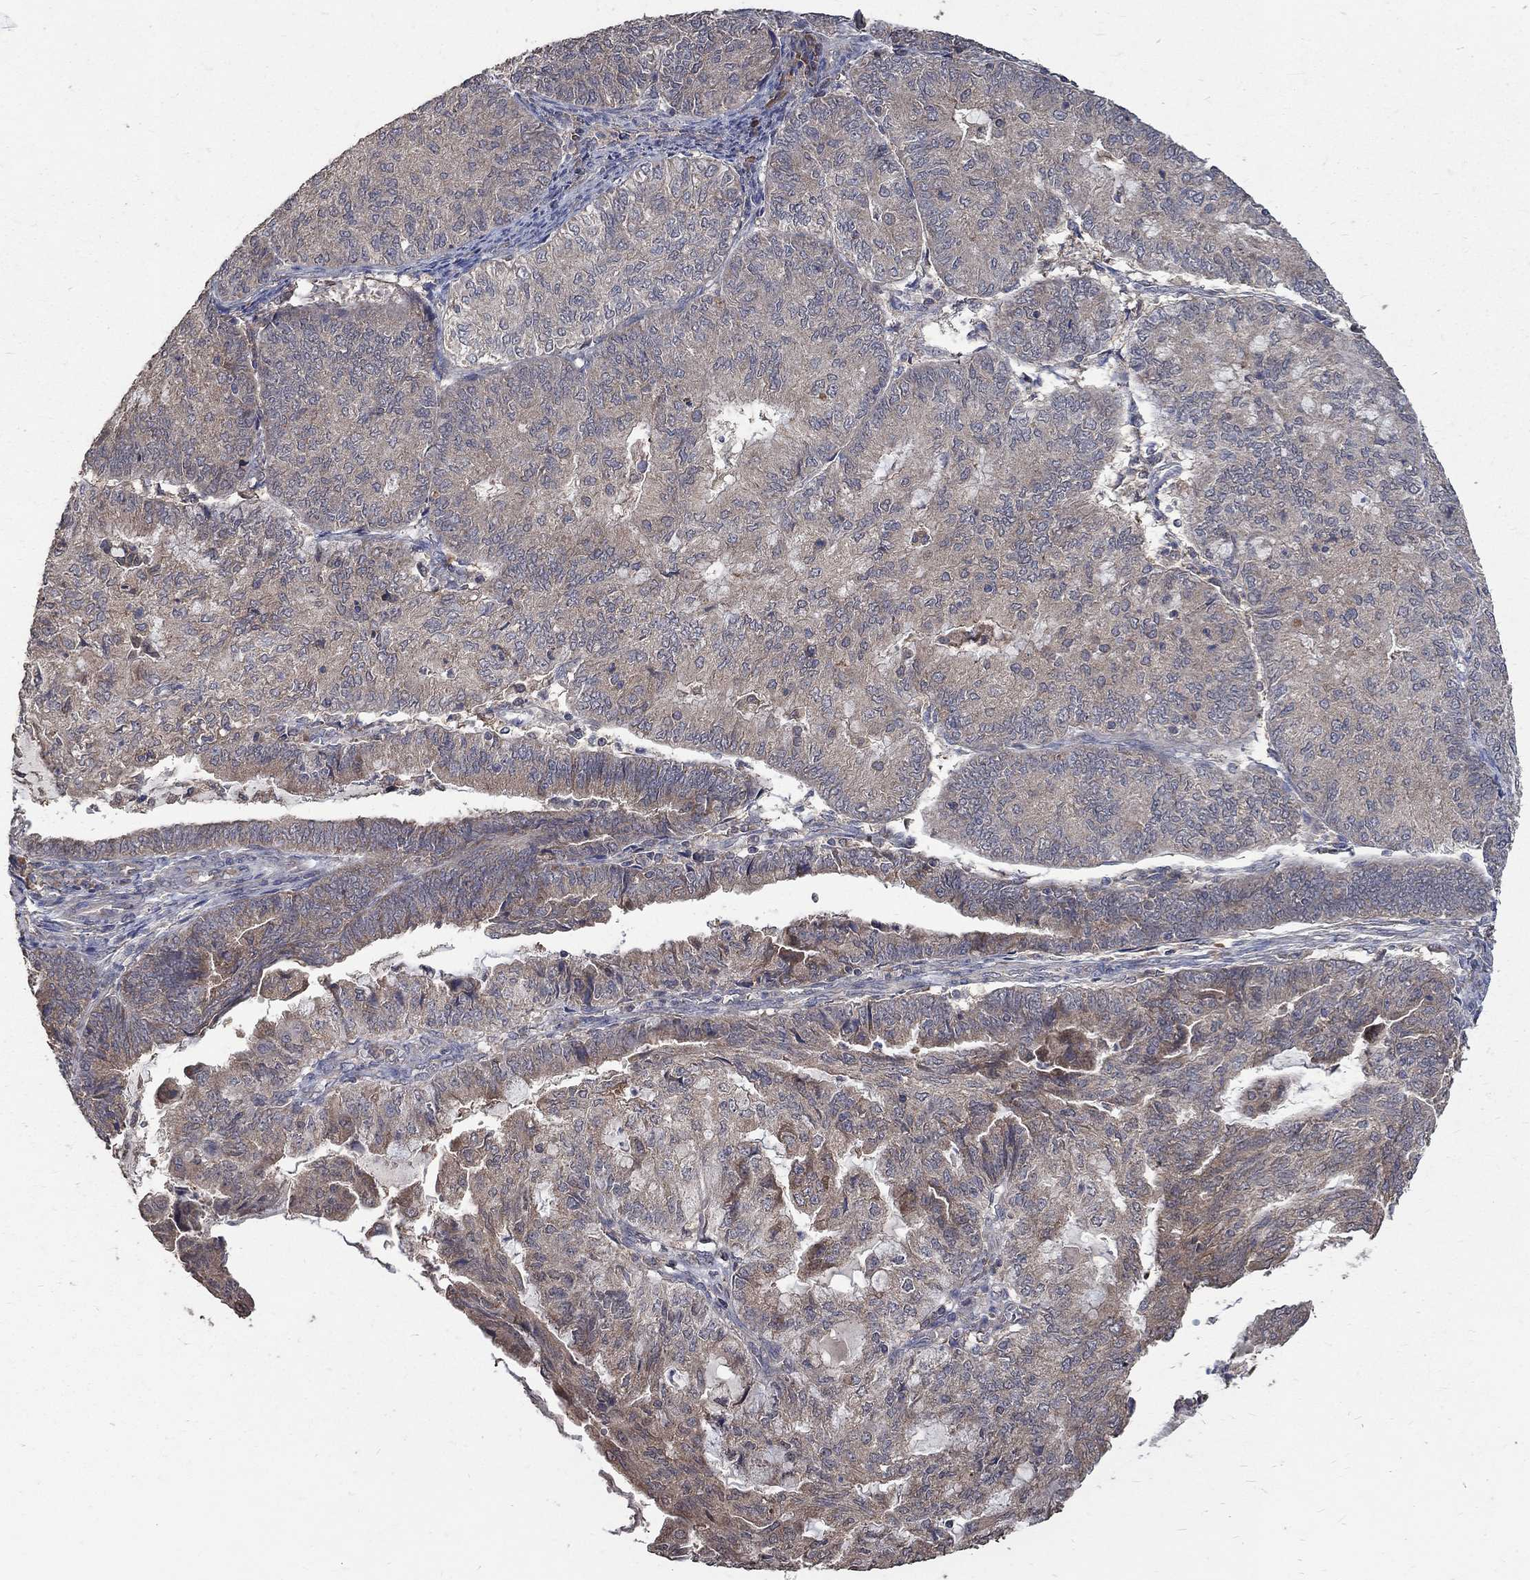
{"staining": {"intensity": "weak", "quantity": "25%-75%", "location": "cytoplasmic/membranous"}, "tissue": "endometrial cancer", "cell_type": "Tumor cells", "image_type": "cancer", "snomed": [{"axis": "morphology", "description": "Adenocarcinoma, NOS"}, {"axis": "topography", "description": "Endometrium"}], "caption": "Endometrial cancer (adenocarcinoma) tissue exhibits weak cytoplasmic/membranous positivity in about 25%-75% of tumor cells", "gene": "C17orf75", "patient": {"sex": "female", "age": 82}}